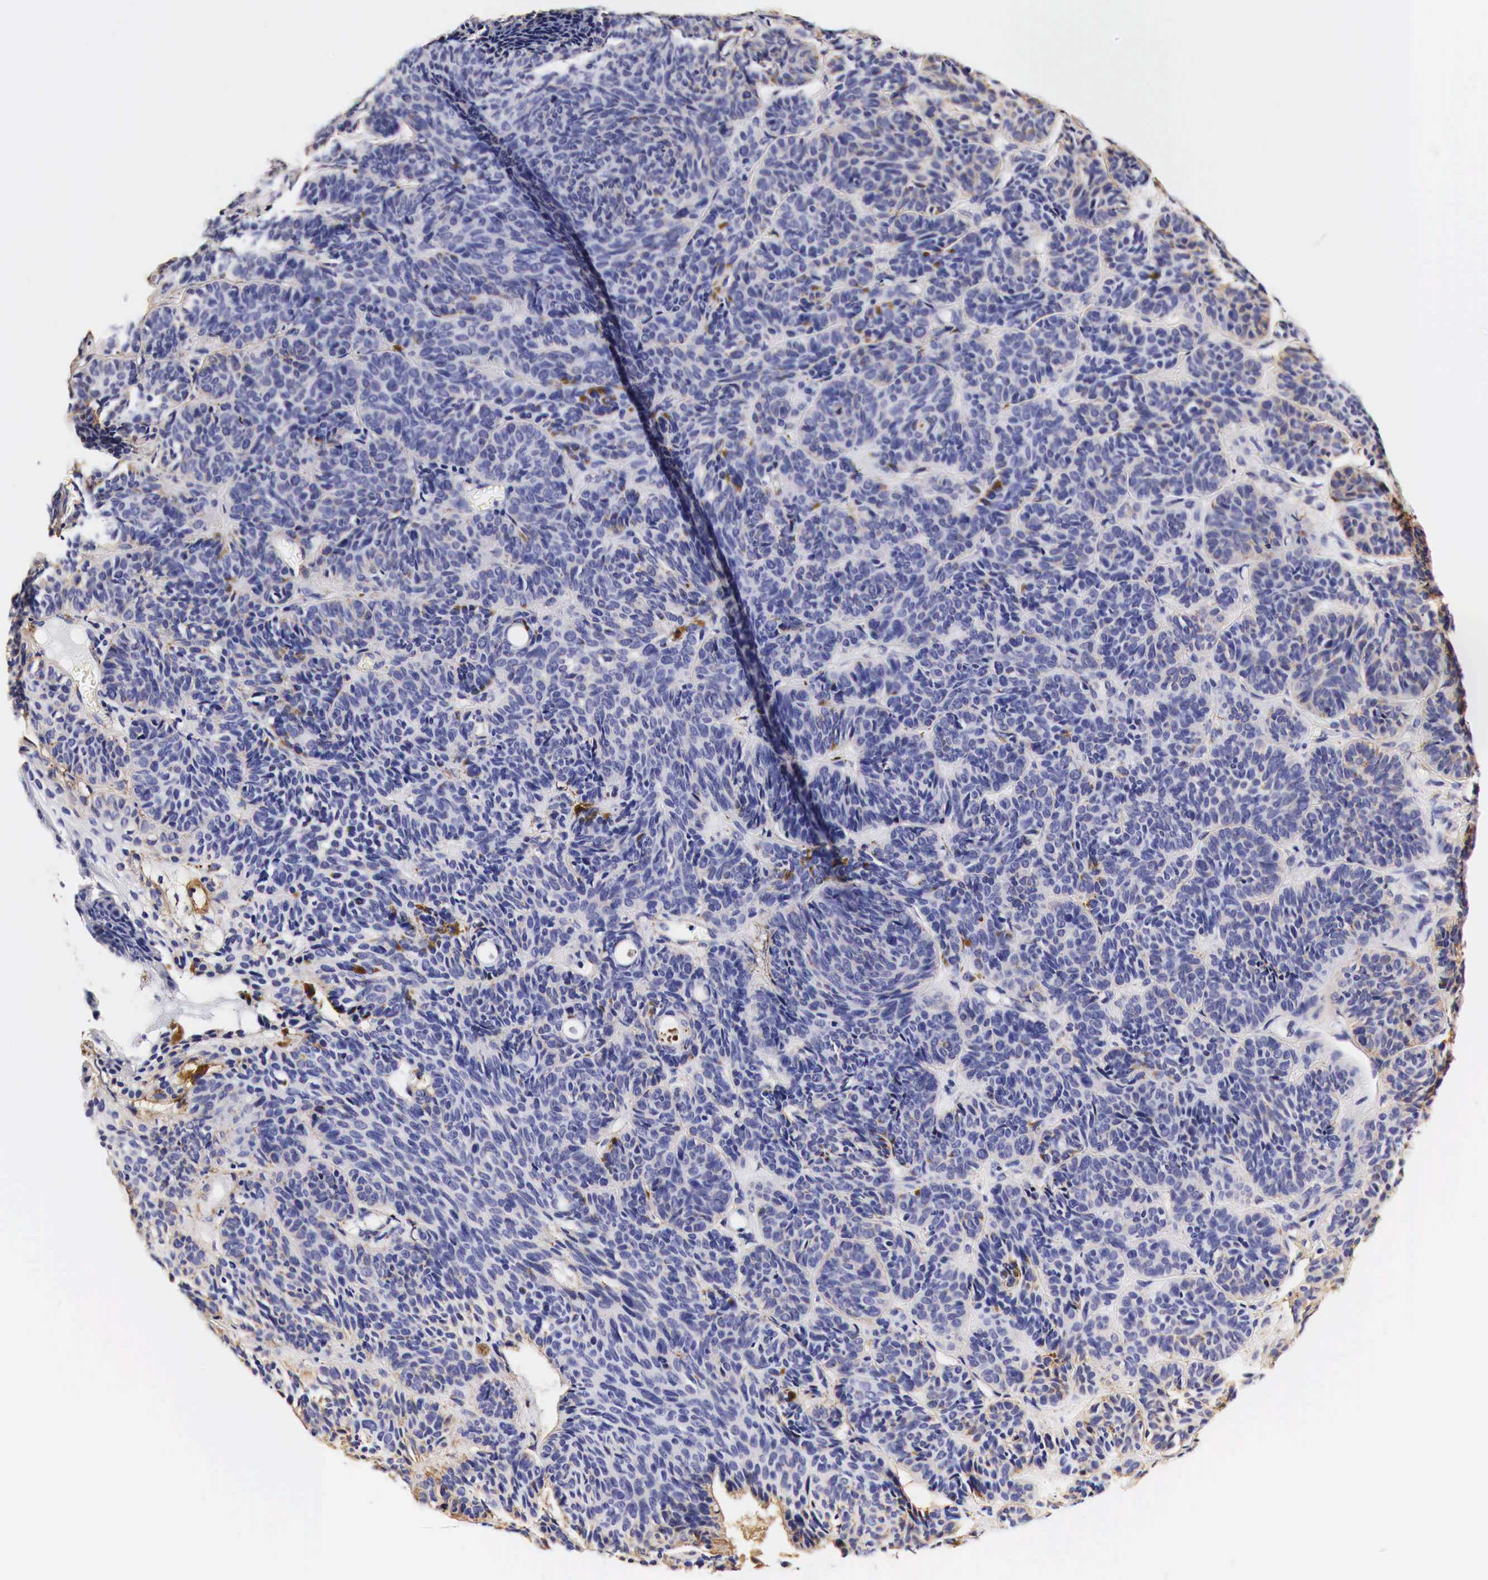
{"staining": {"intensity": "moderate", "quantity": "25%-75%", "location": "cytoplasmic/membranous"}, "tissue": "skin cancer", "cell_type": "Tumor cells", "image_type": "cancer", "snomed": [{"axis": "morphology", "description": "Basal cell carcinoma"}, {"axis": "topography", "description": "Skin"}], "caption": "Immunohistochemistry of skin basal cell carcinoma displays medium levels of moderate cytoplasmic/membranous positivity in approximately 25%-75% of tumor cells. (Brightfield microscopy of DAB IHC at high magnification).", "gene": "LAMB2", "patient": {"sex": "female", "age": 62}}